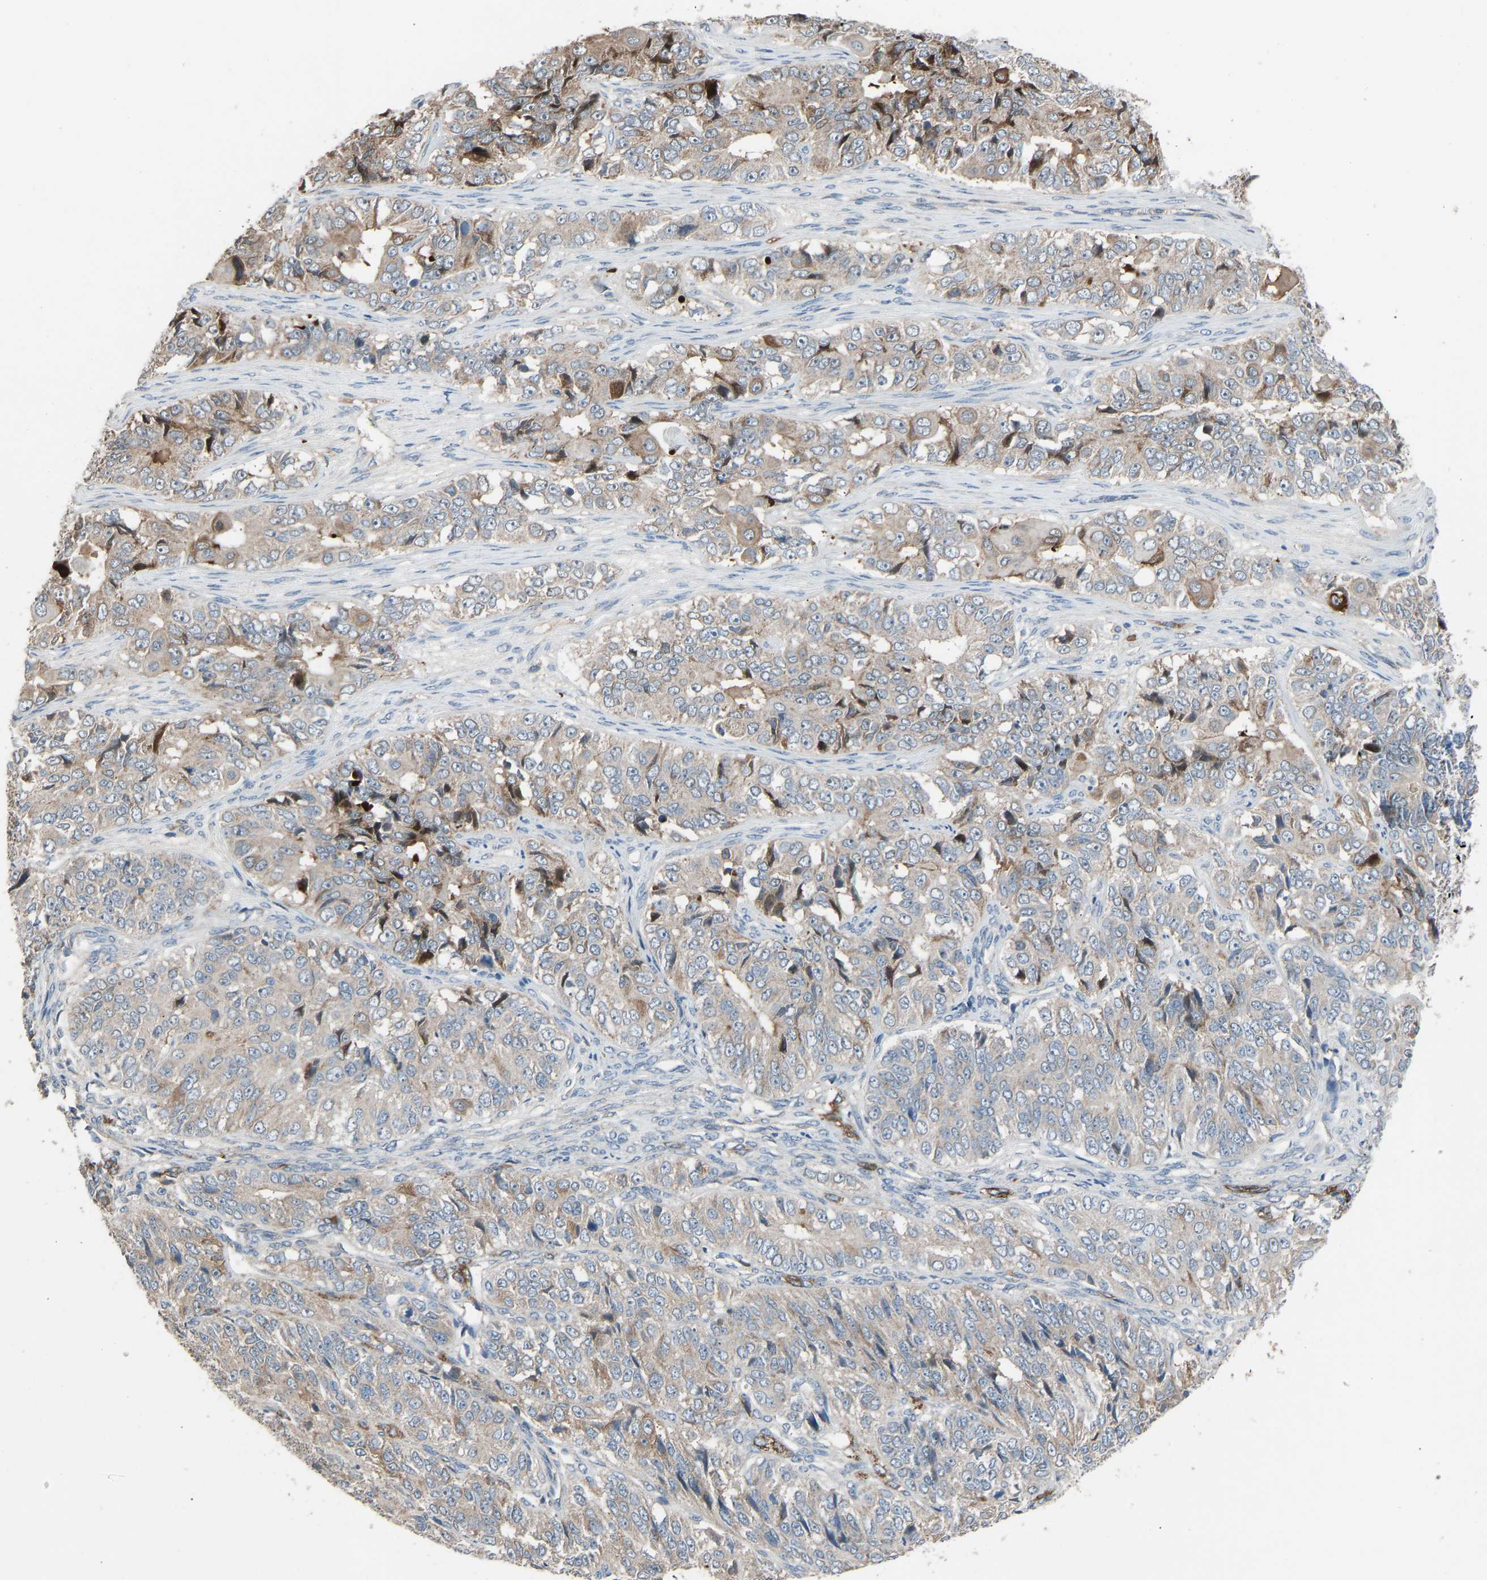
{"staining": {"intensity": "weak", "quantity": "25%-75%", "location": "cytoplasmic/membranous"}, "tissue": "ovarian cancer", "cell_type": "Tumor cells", "image_type": "cancer", "snomed": [{"axis": "morphology", "description": "Carcinoma, endometroid"}, {"axis": "topography", "description": "Ovary"}], "caption": "An immunohistochemistry (IHC) histopathology image of neoplastic tissue is shown. Protein staining in brown labels weak cytoplasmic/membranous positivity in ovarian endometroid carcinoma within tumor cells.", "gene": "TGFBR3", "patient": {"sex": "female", "age": 51}}